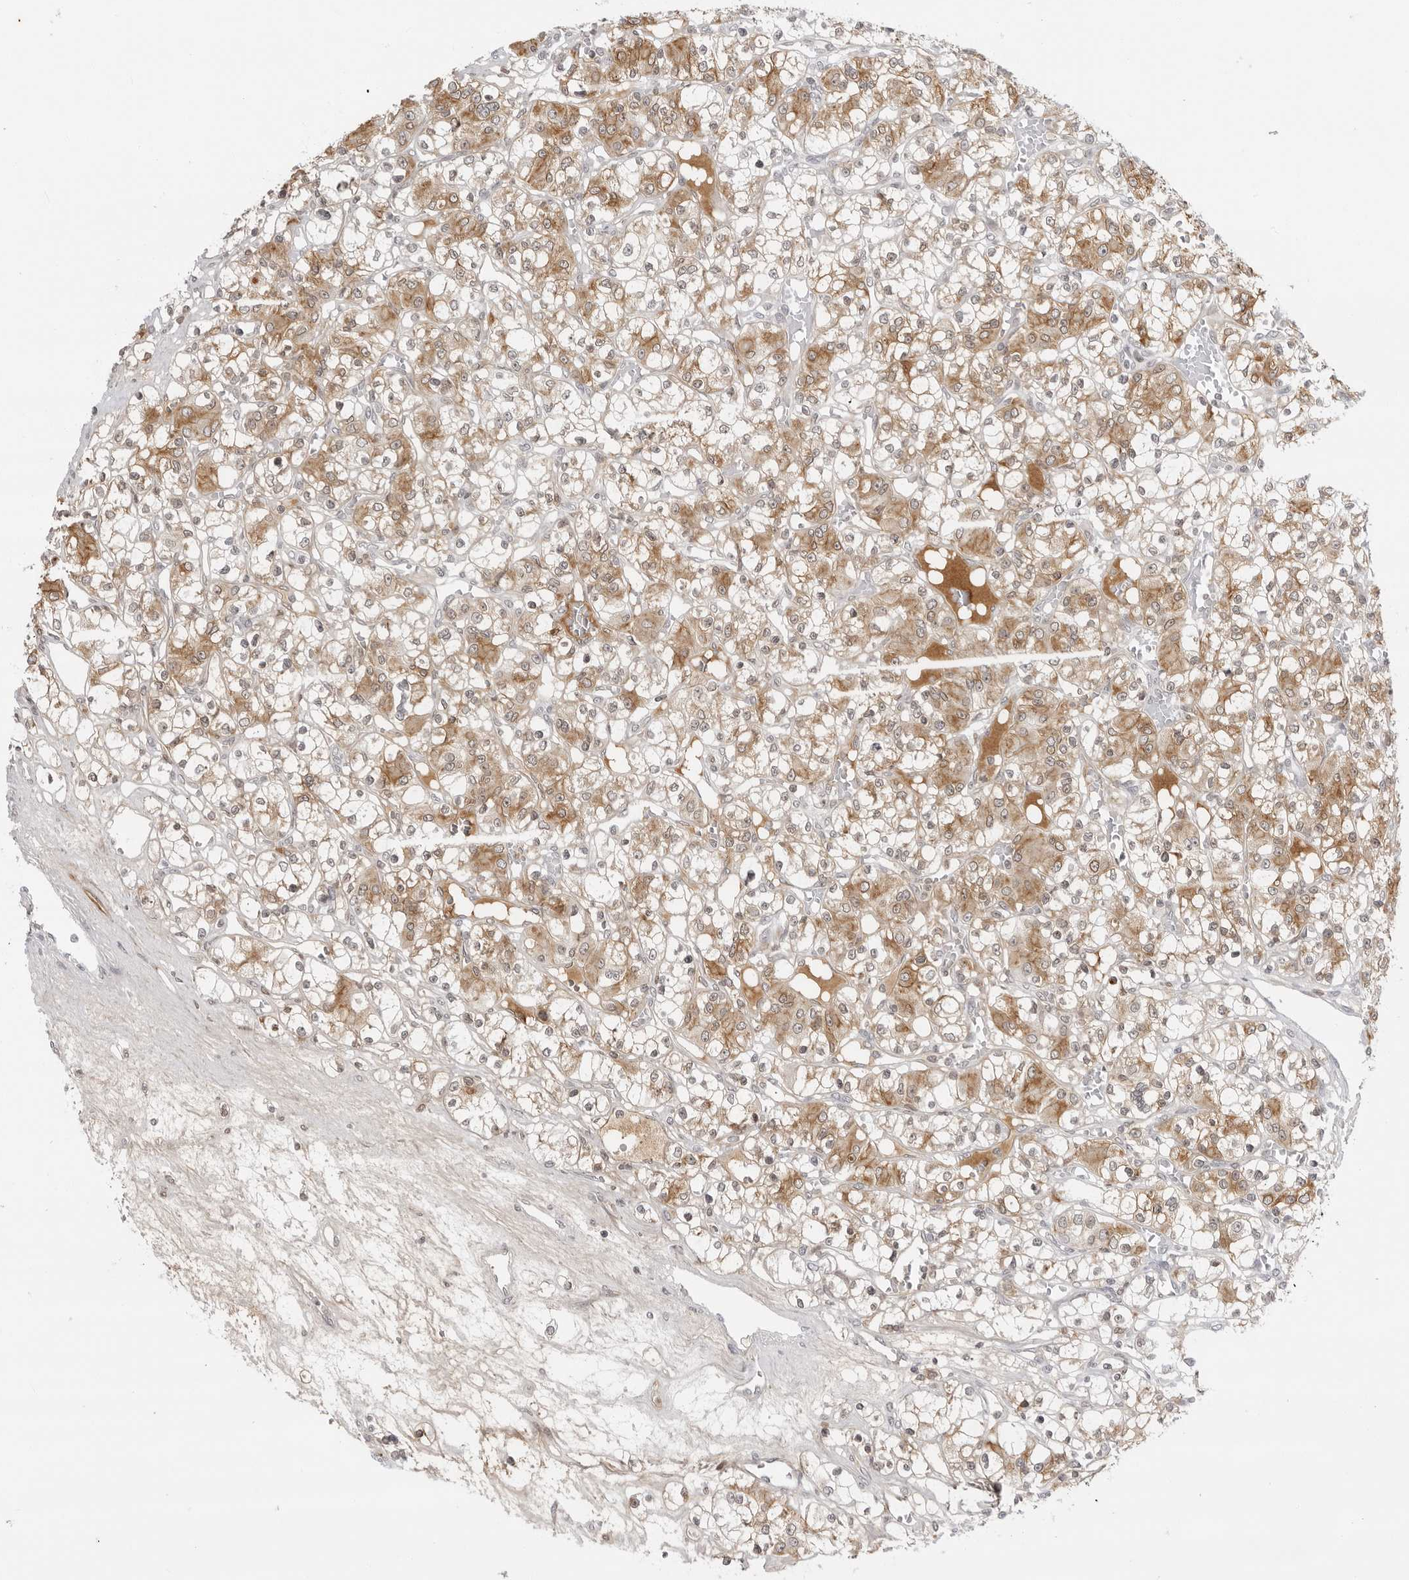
{"staining": {"intensity": "moderate", "quantity": ">75%", "location": "cytoplasmic/membranous"}, "tissue": "renal cancer", "cell_type": "Tumor cells", "image_type": "cancer", "snomed": [{"axis": "morphology", "description": "Adenocarcinoma, NOS"}, {"axis": "topography", "description": "Kidney"}], "caption": "Human renal cancer (adenocarcinoma) stained with a brown dye reveals moderate cytoplasmic/membranous positive staining in about >75% of tumor cells.", "gene": "SERPINF2", "patient": {"sex": "female", "age": 59}}